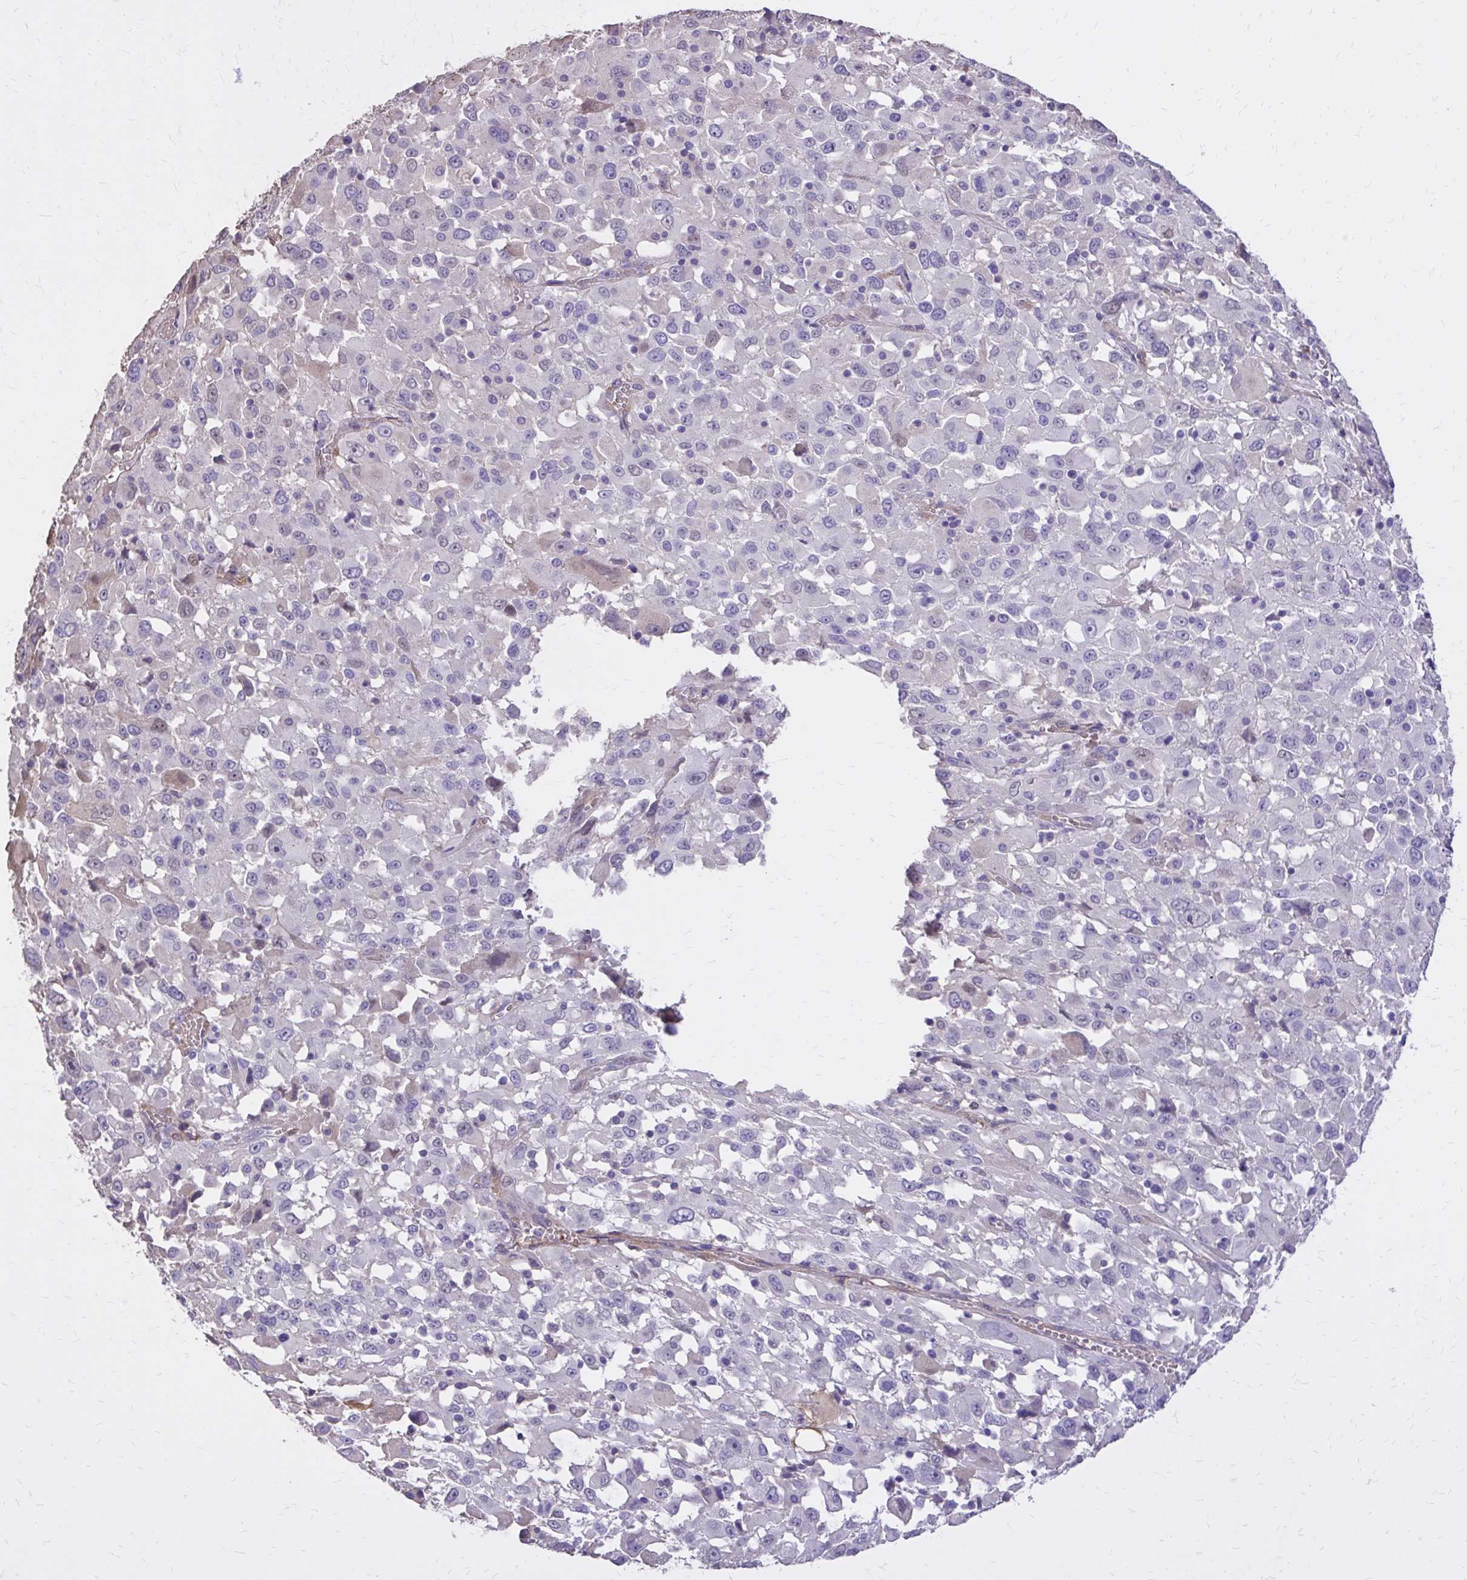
{"staining": {"intensity": "negative", "quantity": "none", "location": "none"}, "tissue": "melanoma", "cell_type": "Tumor cells", "image_type": "cancer", "snomed": [{"axis": "morphology", "description": "Malignant melanoma, Metastatic site"}, {"axis": "topography", "description": "Soft tissue"}], "caption": "An immunohistochemistry (IHC) micrograph of melanoma is shown. There is no staining in tumor cells of melanoma.", "gene": "EPB41L1", "patient": {"sex": "male", "age": 50}}